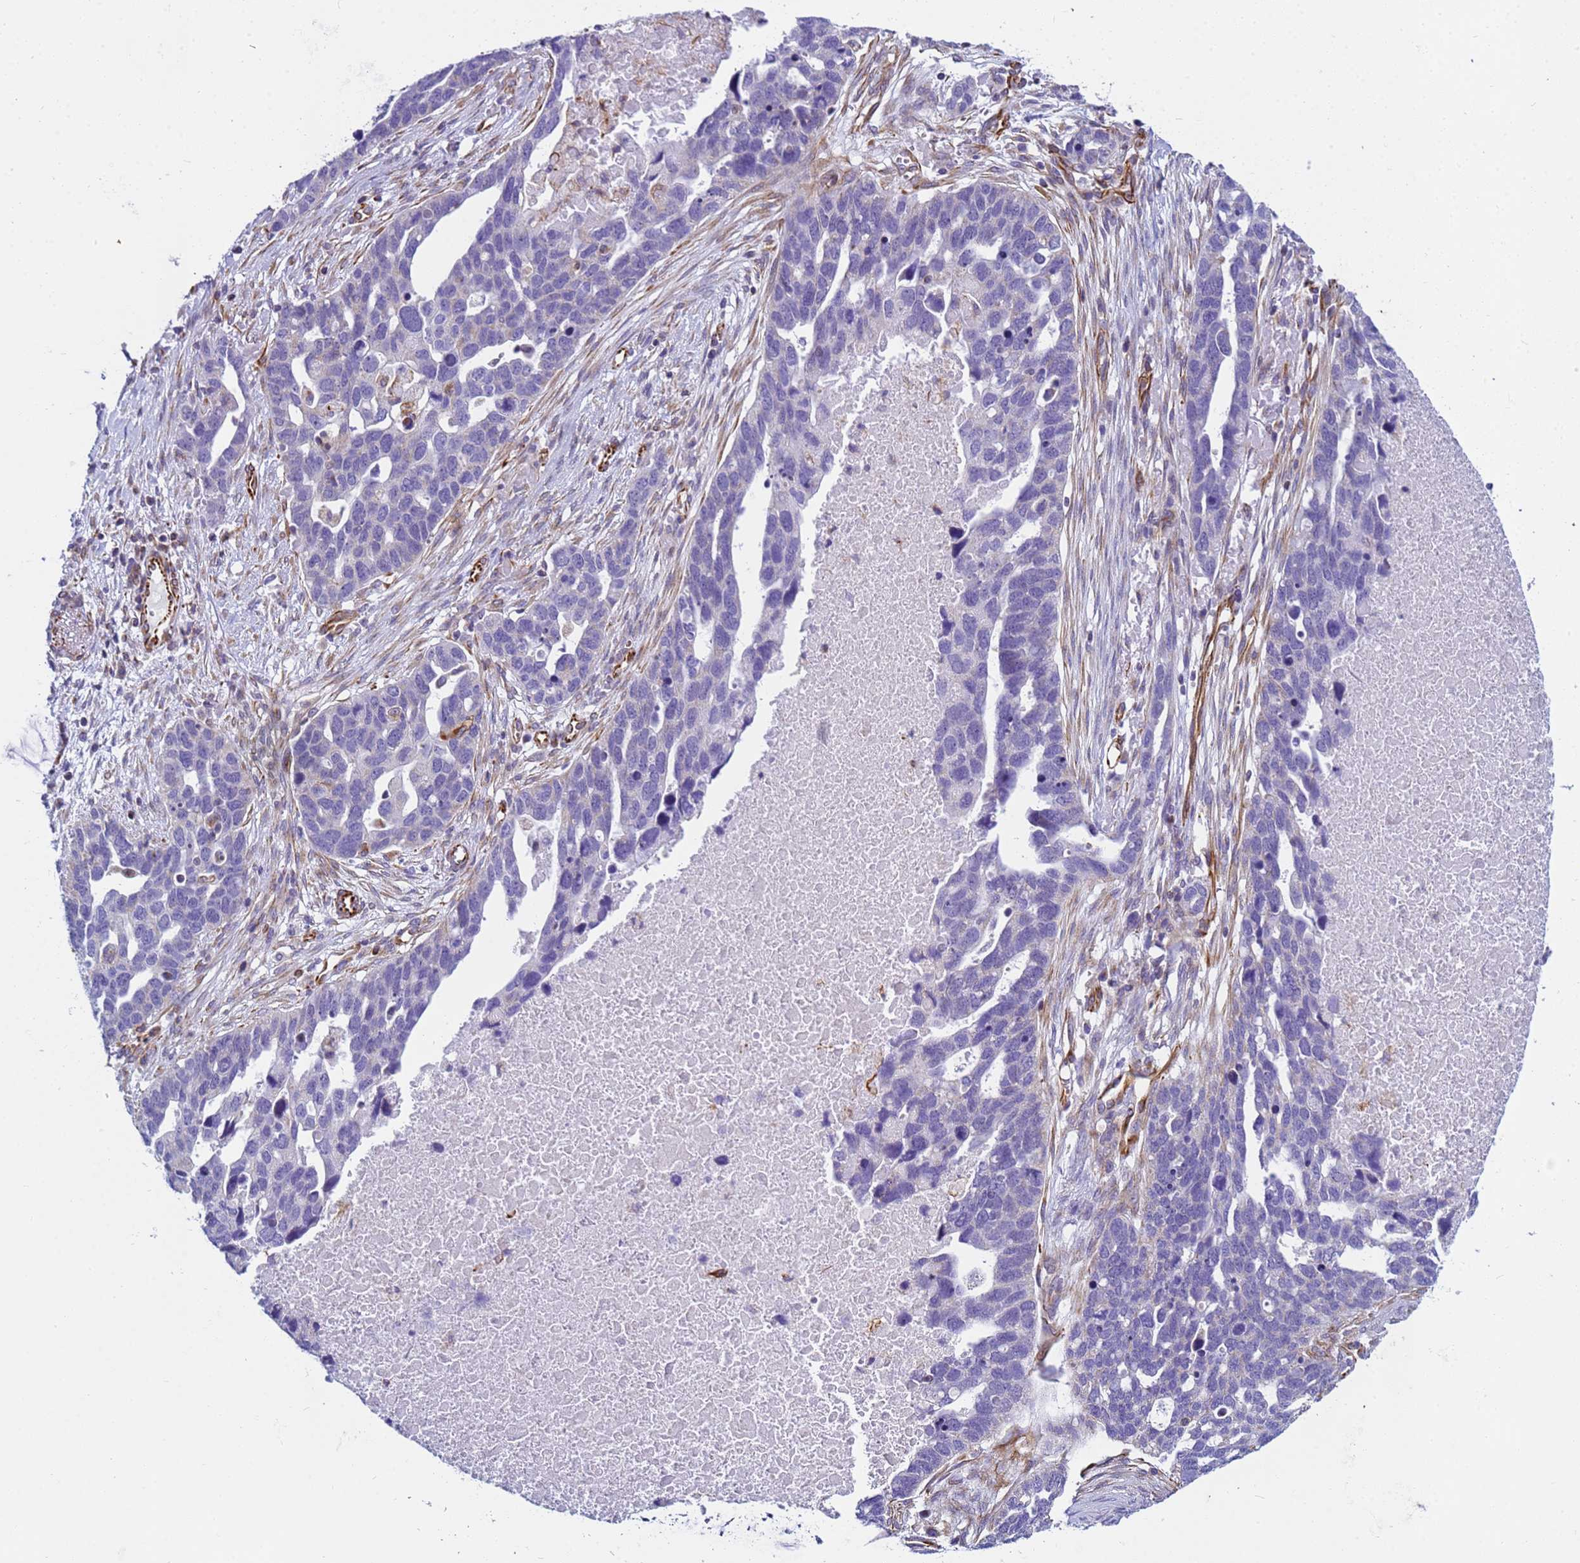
{"staining": {"intensity": "negative", "quantity": "none", "location": "none"}, "tissue": "ovarian cancer", "cell_type": "Tumor cells", "image_type": "cancer", "snomed": [{"axis": "morphology", "description": "Cystadenocarcinoma, serous, NOS"}, {"axis": "topography", "description": "Ovary"}], "caption": "IHC photomicrograph of human ovarian cancer stained for a protein (brown), which displays no expression in tumor cells.", "gene": "UBXN2B", "patient": {"sex": "female", "age": 54}}